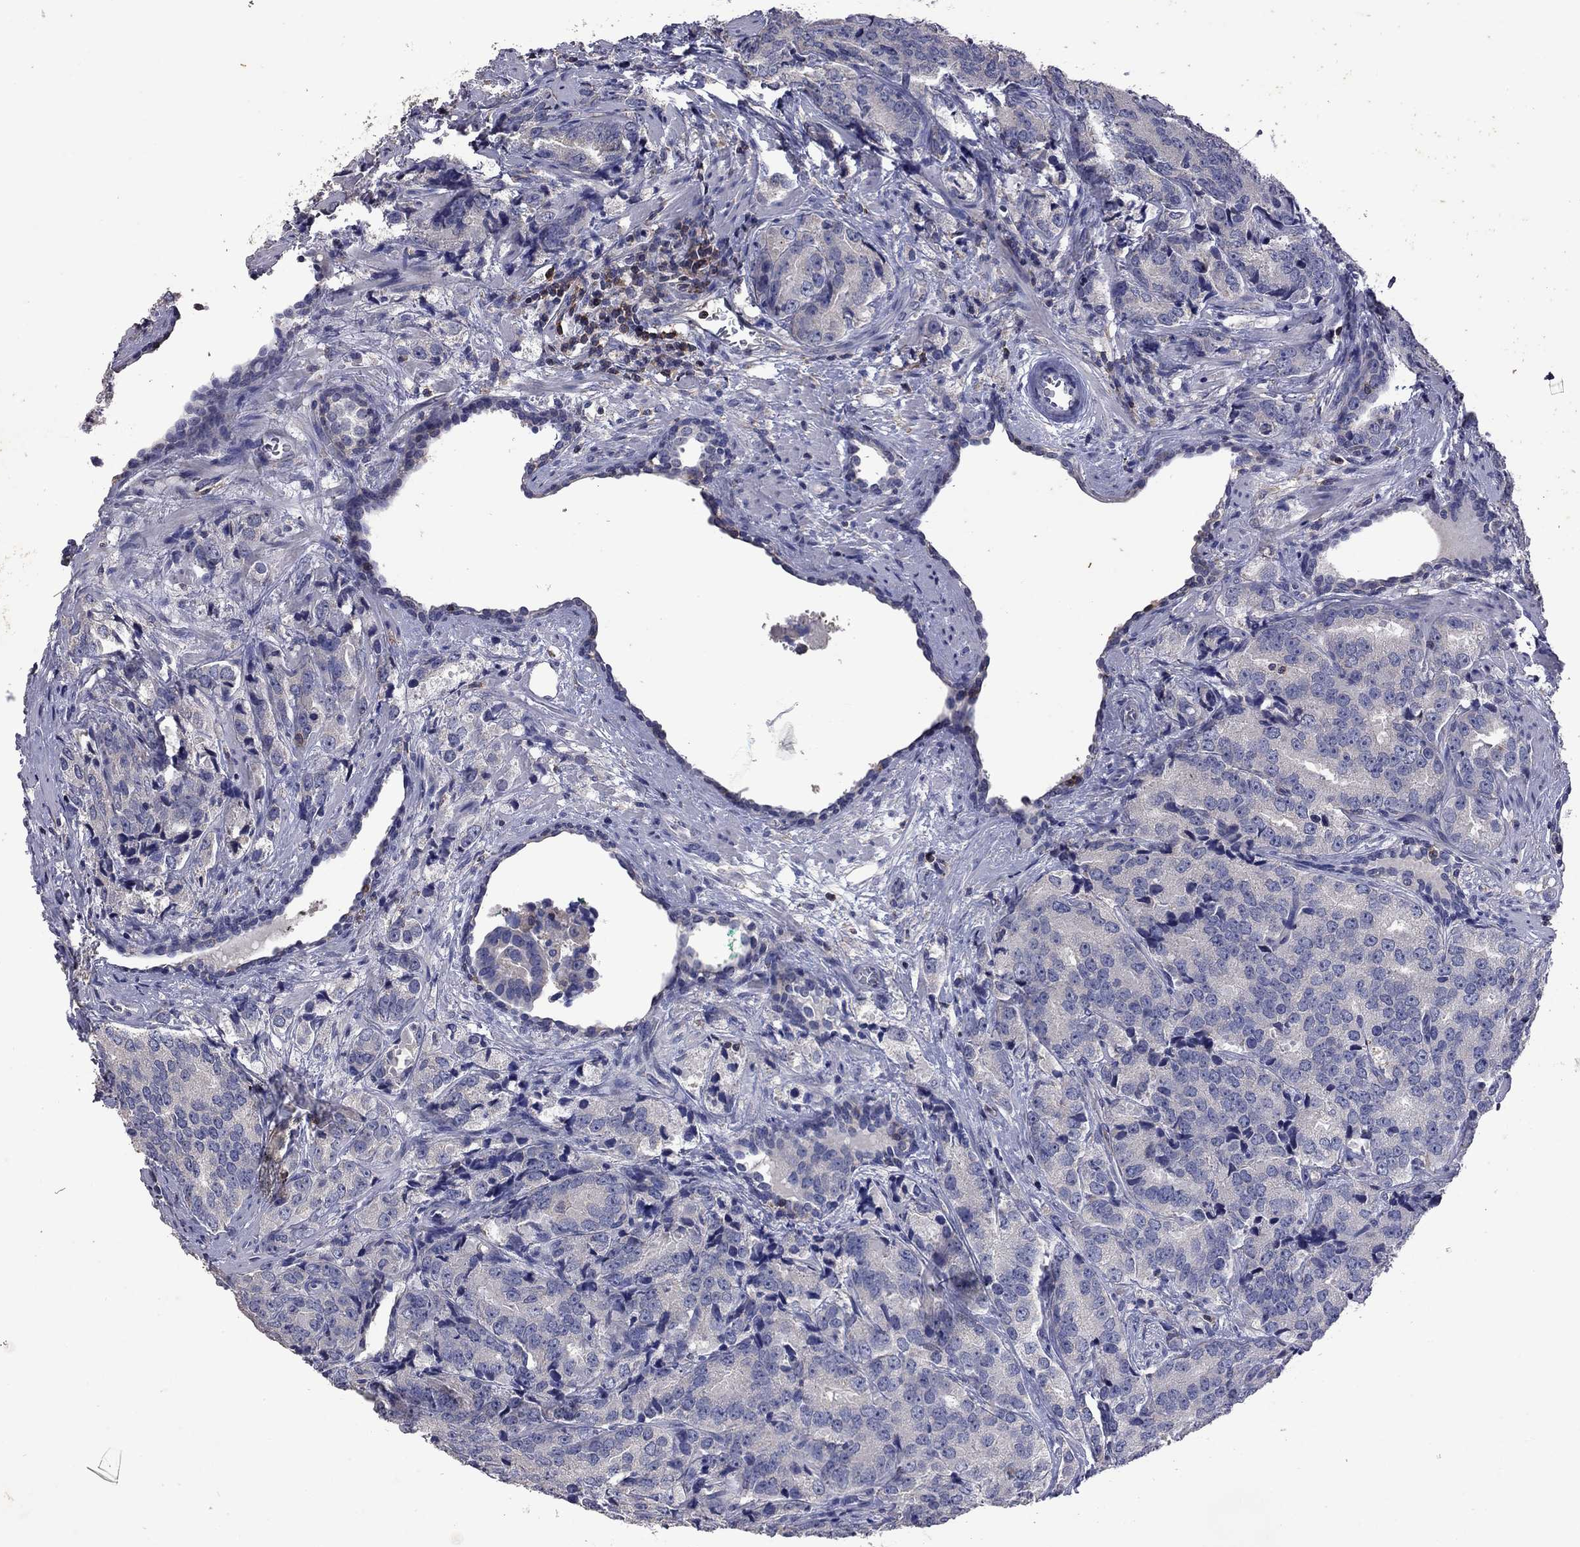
{"staining": {"intensity": "negative", "quantity": "none", "location": "none"}, "tissue": "prostate cancer", "cell_type": "Tumor cells", "image_type": "cancer", "snomed": [{"axis": "morphology", "description": "Adenocarcinoma, NOS"}, {"axis": "topography", "description": "Prostate"}], "caption": "Immunohistochemistry photomicrograph of neoplastic tissue: prostate adenocarcinoma stained with DAB reveals no significant protein expression in tumor cells.", "gene": "IPCEF1", "patient": {"sex": "male", "age": 71}}